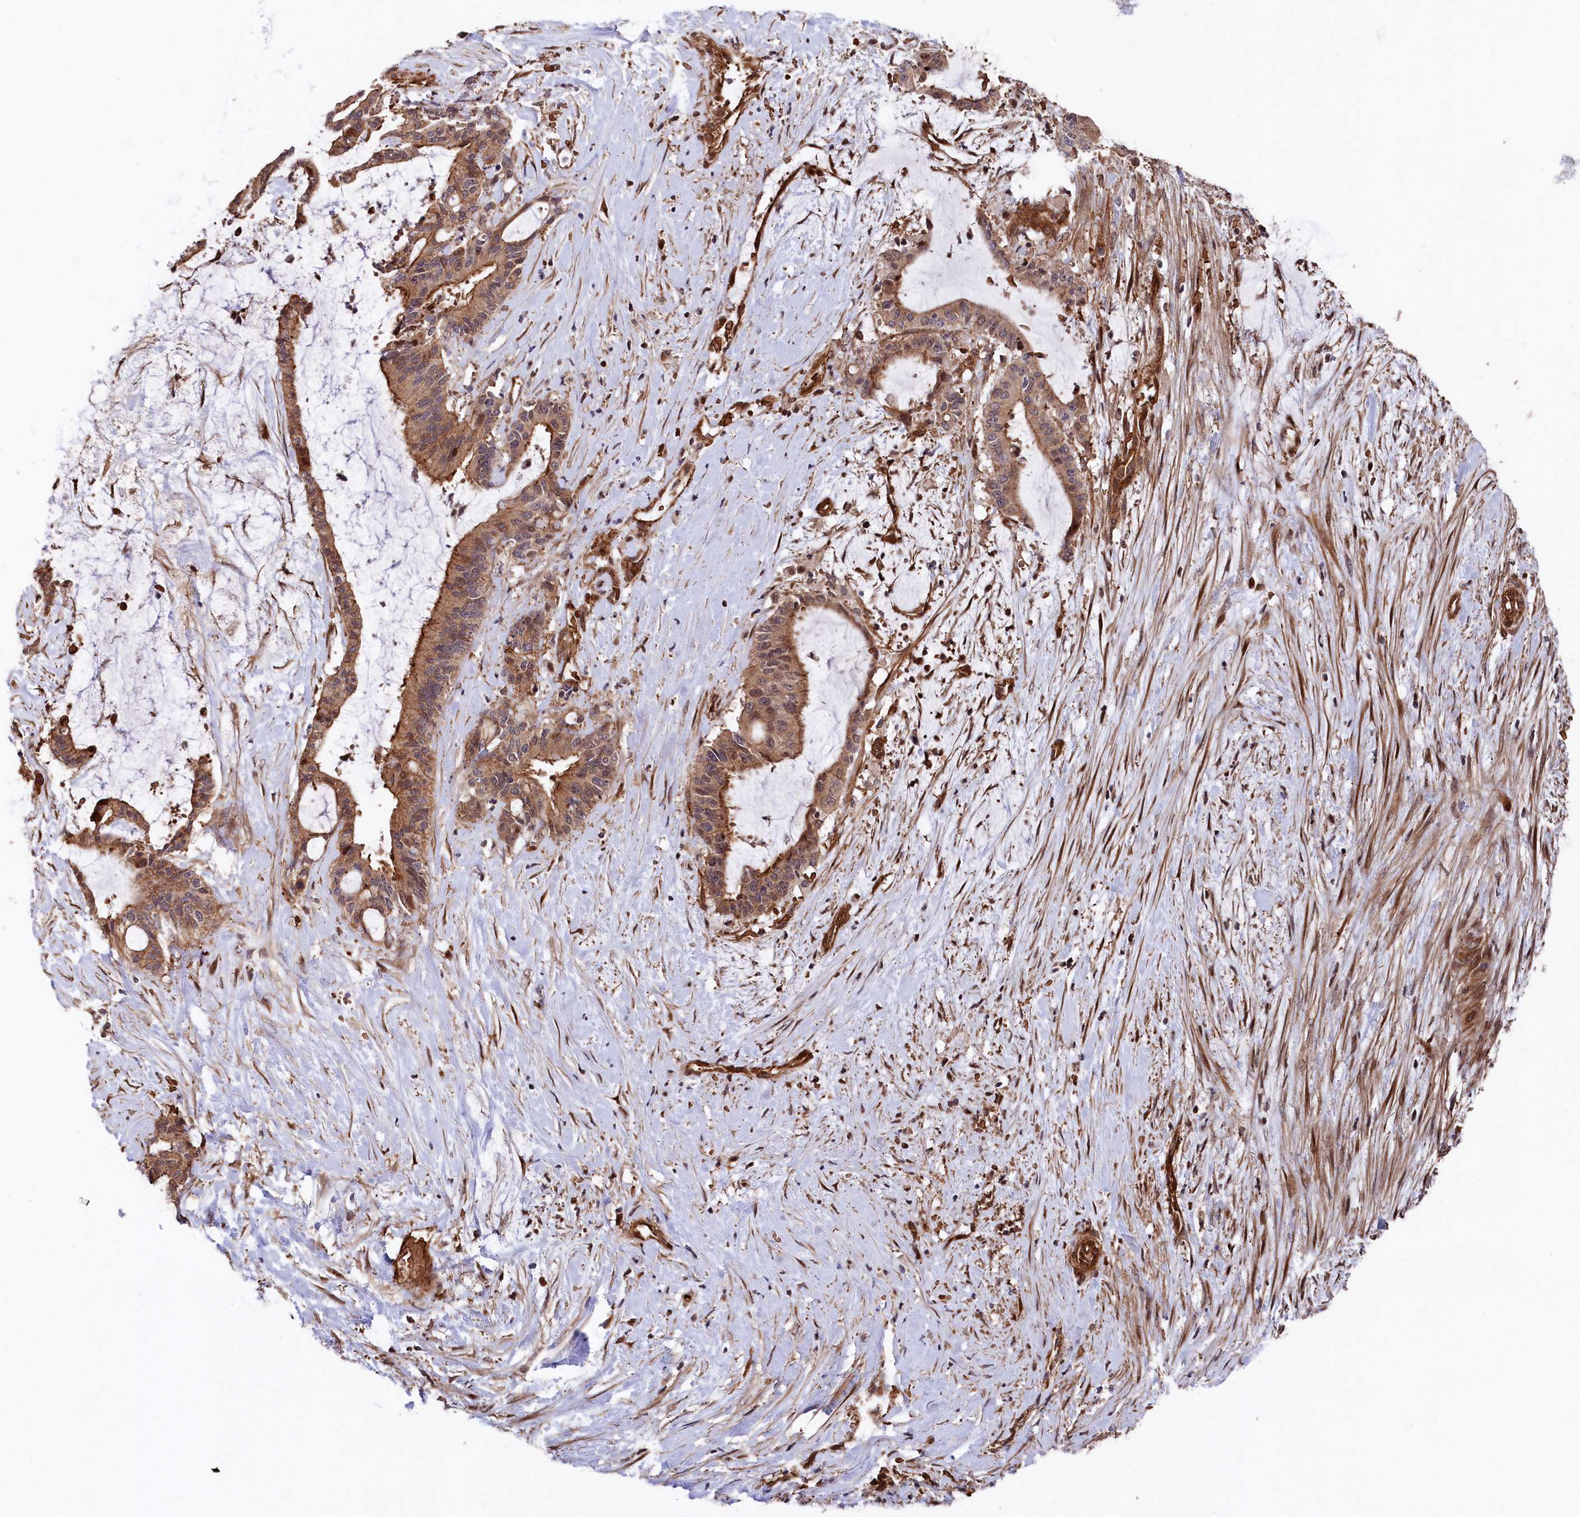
{"staining": {"intensity": "moderate", "quantity": ">75%", "location": "cytoplasmic/membranous"}, "tissue": "liver cancer", "cell_type": "Tumor cells", "image_type": "cancer", "snomed": [{"axis": "morphology", "description": "Normal tissue, NOS"}, {"axis": "morphology", "description": "Cholangiocarcinoma"}, {"axis": "topography", "description": "Liver"}, {"axis": "topography", "description": "Peripheral nerve tissue"}], "caption": "Liver cancer stained with a brown dye exhibits moderate cytoplasmic/membranous positive expression in about >75% of tumor cells.", "gene": "TNKS1BP1", "patient": {"sex": "female", "age": 73}}